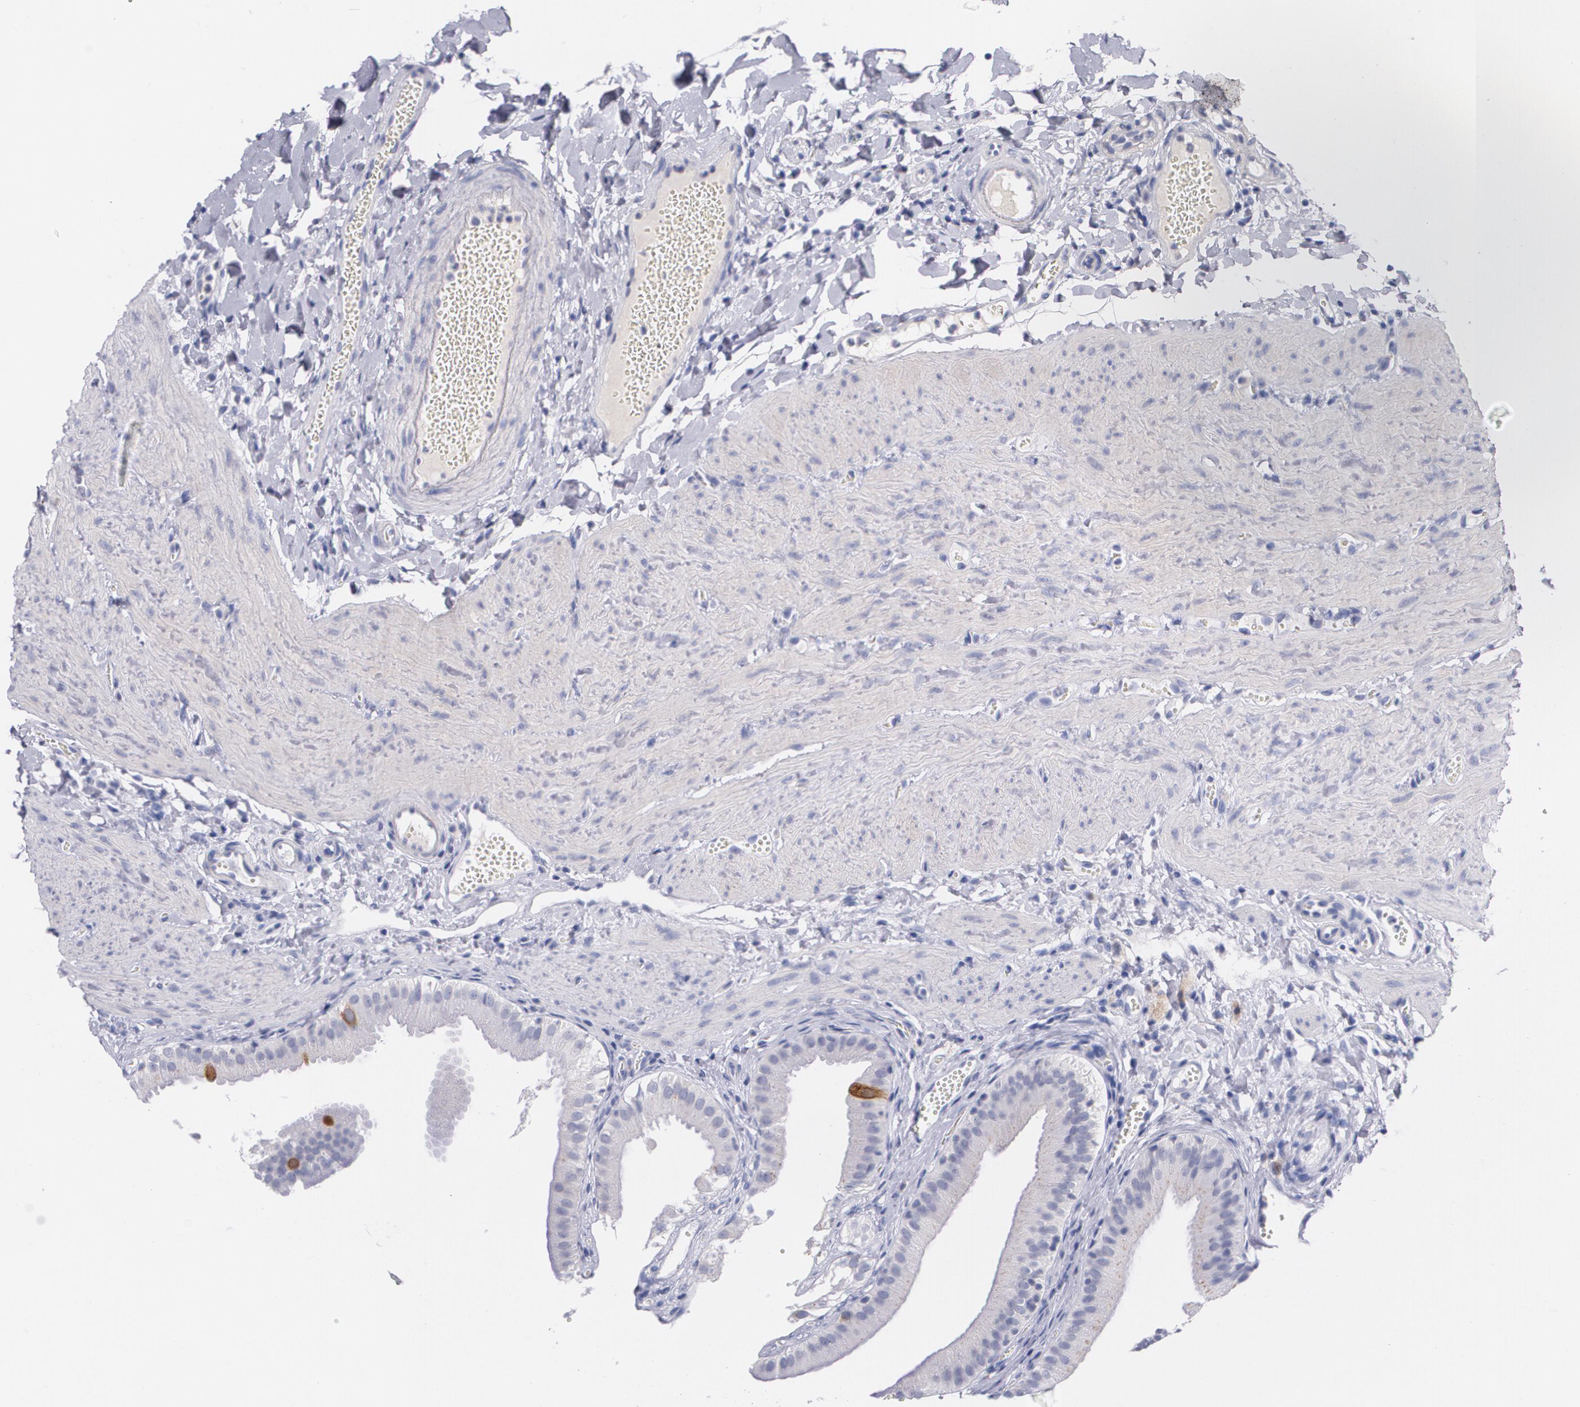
{"staining": {"intensity": "weak", "quantity": "<25%", "location": "cytoplasmic/membranous"}, "tissue": "gallbladder", "cell_type": "Glandular cells", "image_type": "normal", "snomed": [{"axis": "morphology", "description": "Normal tissue, NOS"}, {"axis": "topography", "description": "Gallbladder"}], "caption": "The histopathology image reveals no staining of glandular cells in benign gallbladder.", "gene": "HMMR", "patient": {"sex": "female", "age": 24}}